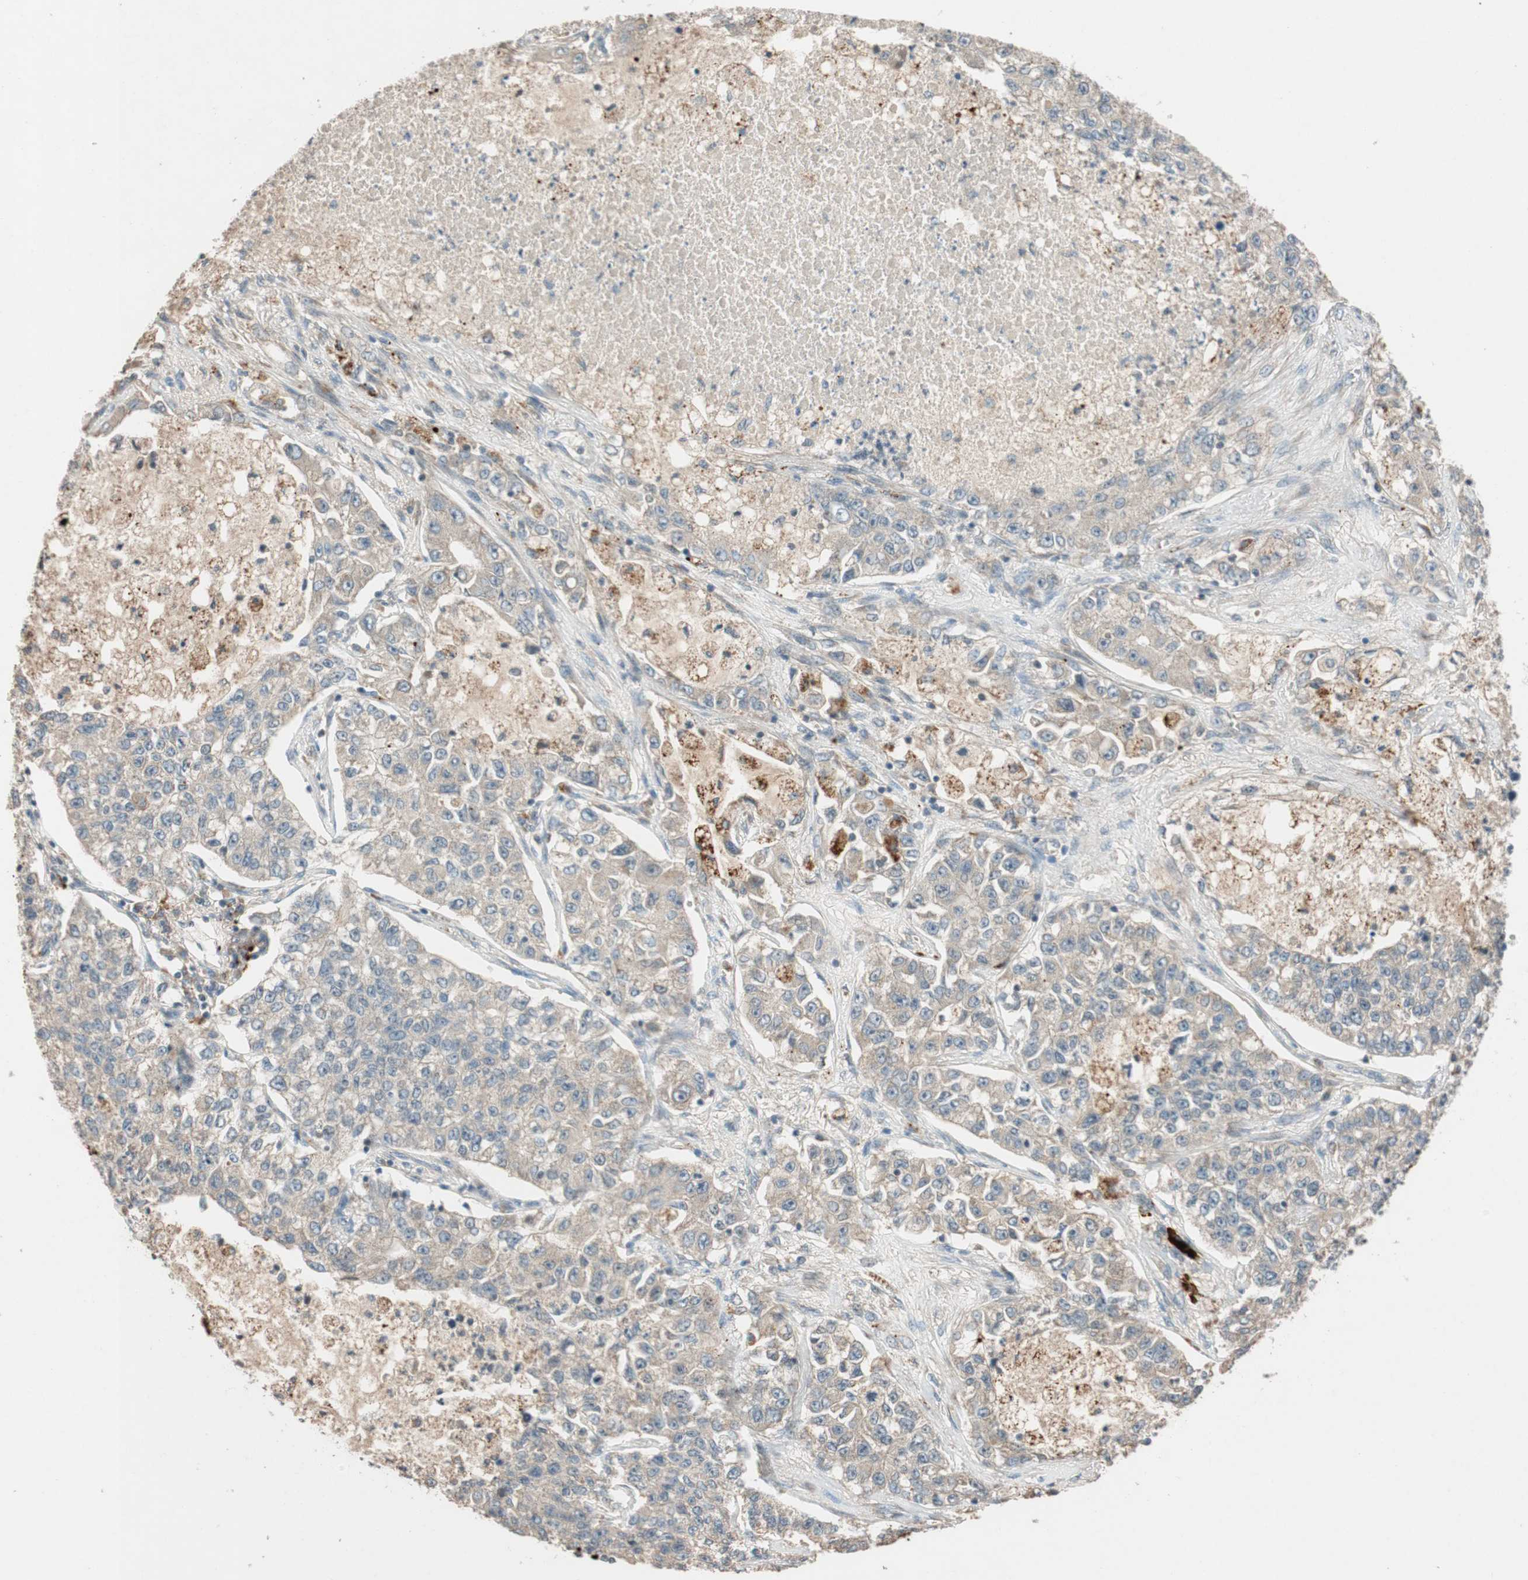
{"staining": {"intensity": "weak", "quantity": ">75%", "location": "cytoplasmic/membranous"}, "tissue": "lung cancer", "cell_type": "Tumor cells", "image_type": "cancer", "snomed": [{"axis": "morphology", "description": "Adenocarcinoma, NOS"}, {"axis": "topography", "description": "Lung"}], "caption": "A brown stain shows weak cytoplasmic/membranous positivity of a protein in human lung cancer tumor cells.", "gene": "GLB1", "patient": {"sex": "male", "age": 49}}